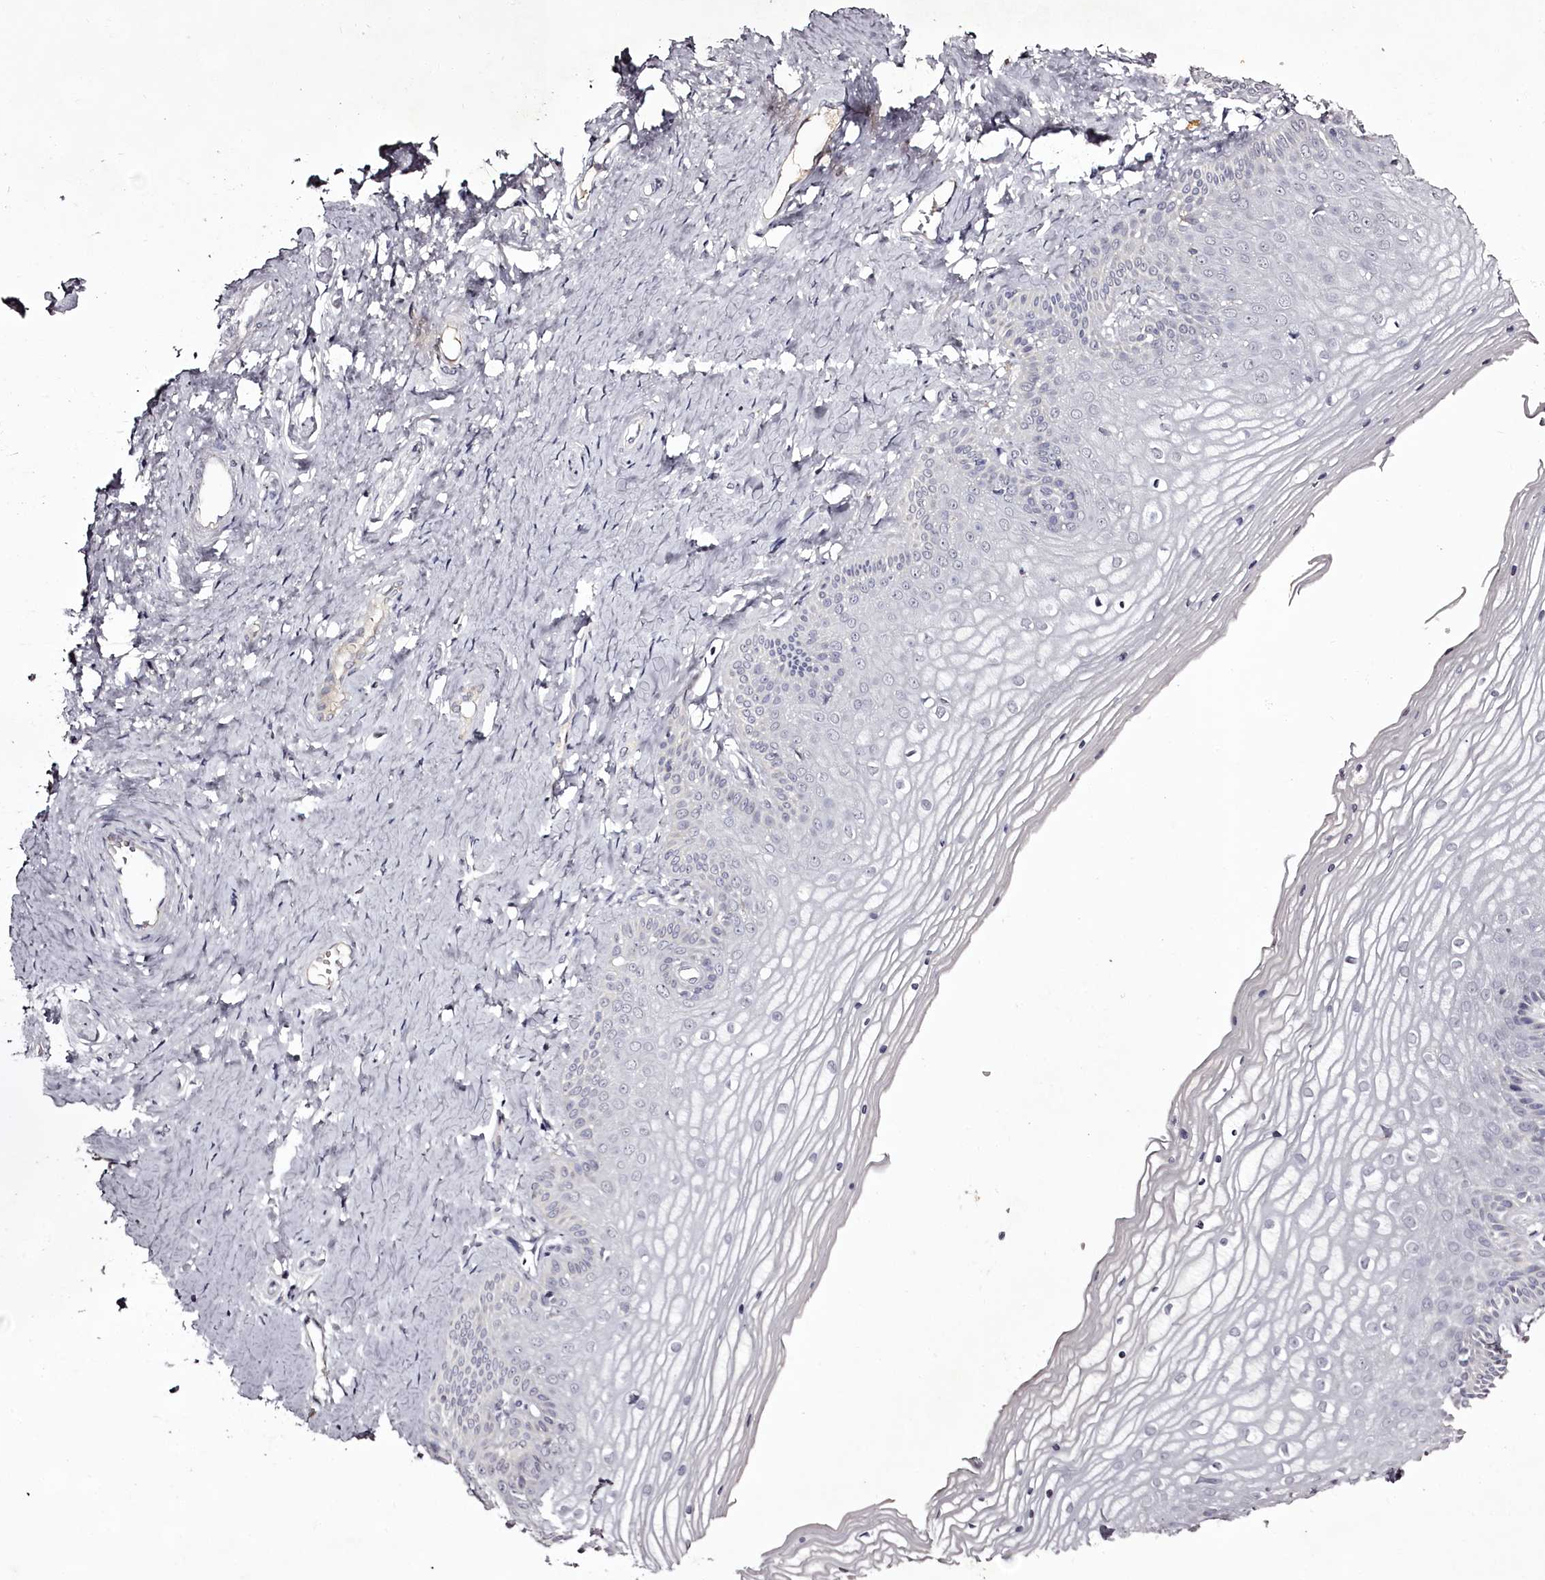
{"staining": {"intensity": "negative", "quantity": "none", "location": "none"}, "tissue": "vagina", "cell_type": "Squamous epithelial cells", "image_type": "normal", "snomed": [{"axis": "morphology", "description": "Normal tissue, NOS"}, {"axis": "topography", "description": "Vagina"}, {"axis": "topography", "description": "Cervix"}], "caption": "This is an immunohistochemistry photomicrograph of benign vagina. There is no positivity in squamous epithelial cells.", "gene": "RBMXL2", "patient": {"sex": "female", "age": 40}}